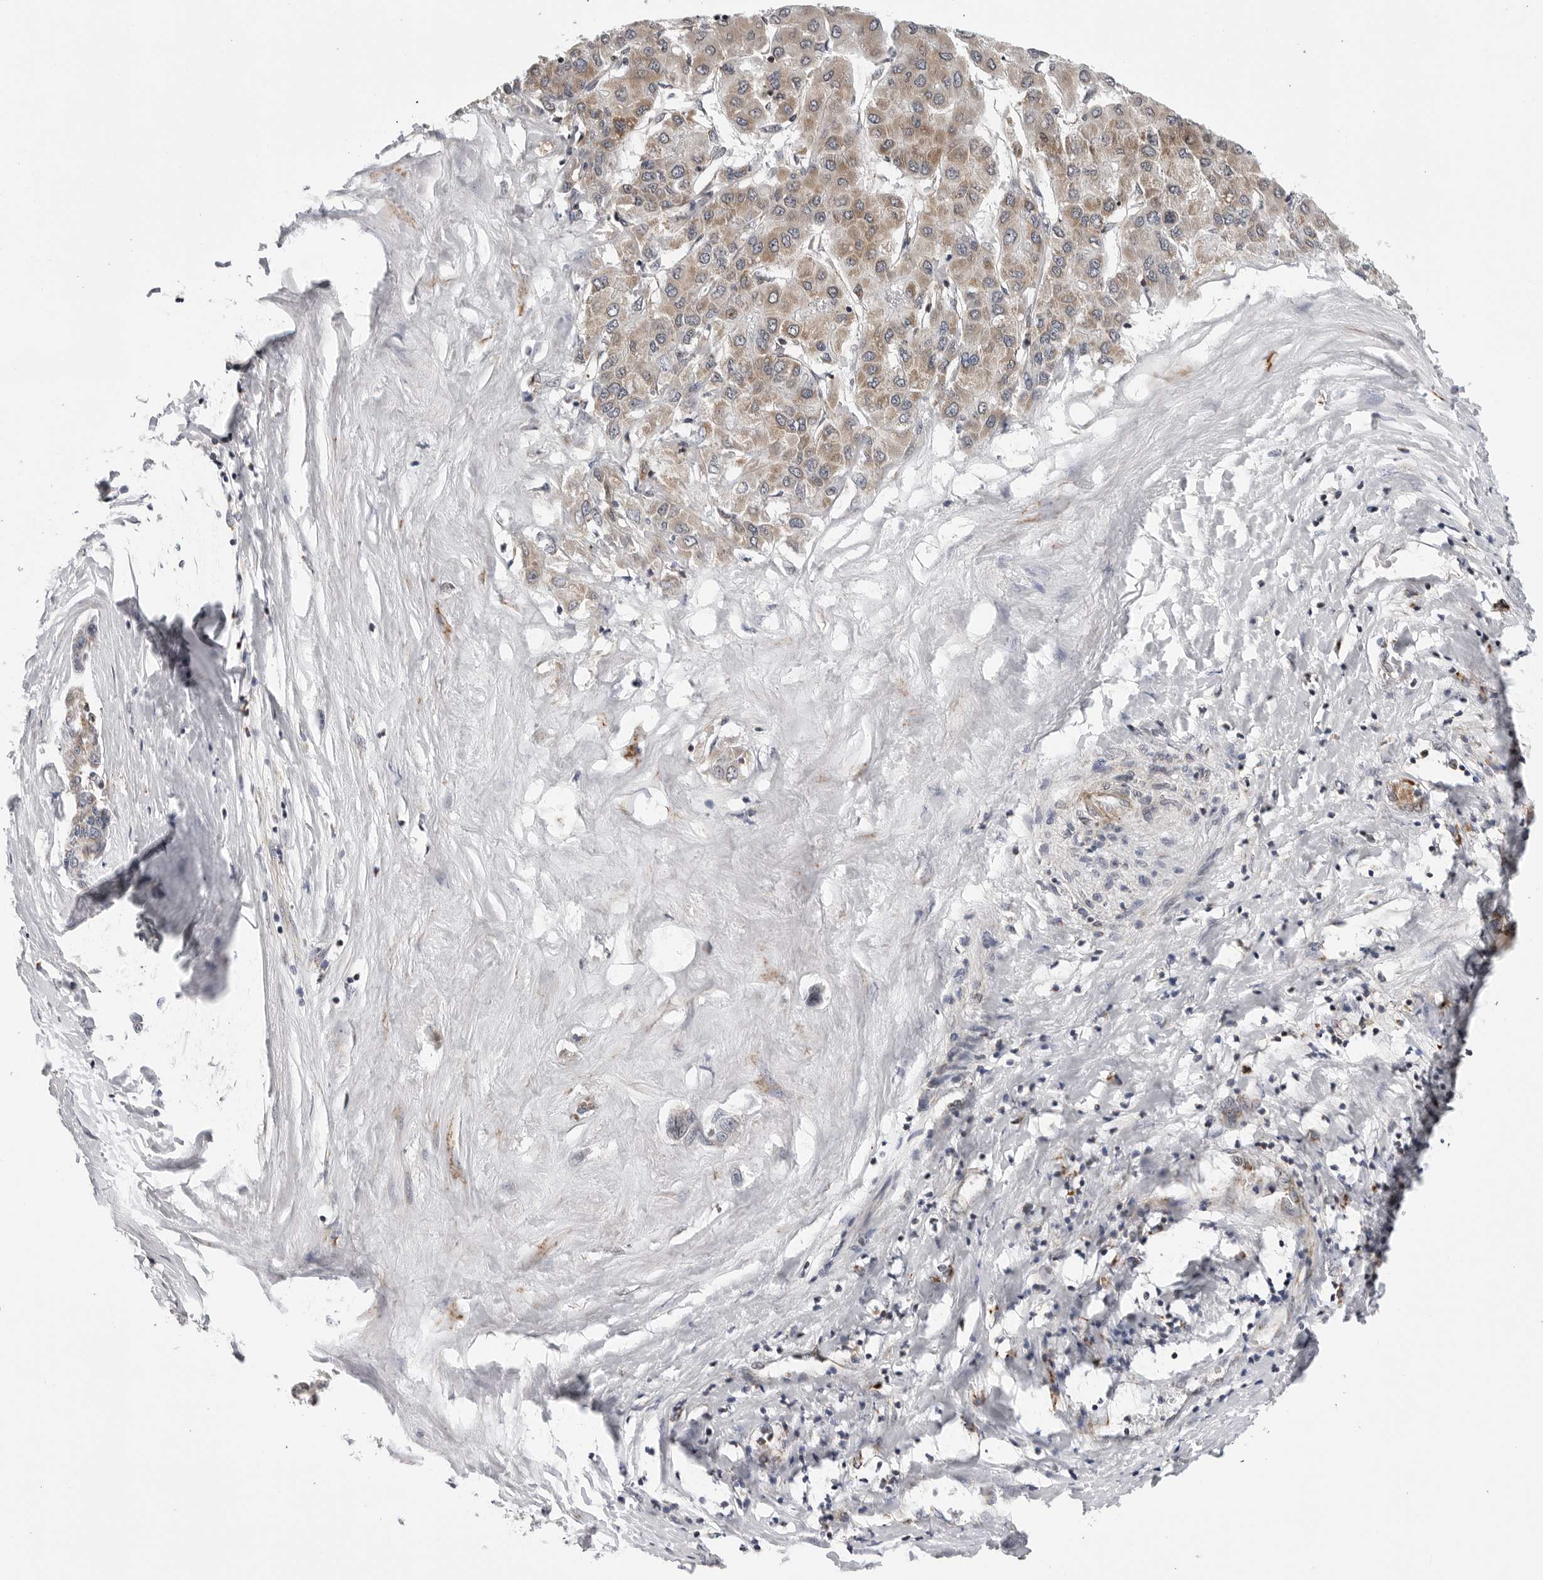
{"staining": {"intensity": "weak", "quantity": ">75%", "location": "cytoplasmic/membranous"}, "tissue": "liver cancer", "cell_type": "Tumor cells", "image_type": "cancer", "snomed": [{"axis": "morphology", "description": "Carcinoma, Hepatocellular, NOS"}, {"axis": "topography", "description": "Liver"}], "caption": "Immunohistochemistry of hepatocellular carcinoma (liver) shows low levels of weak cytoplasmic/membranous positivity in approximately >75% of tumor cells.", "gene": "CDK20", "patient": {"sex": "male", "age": 65}}